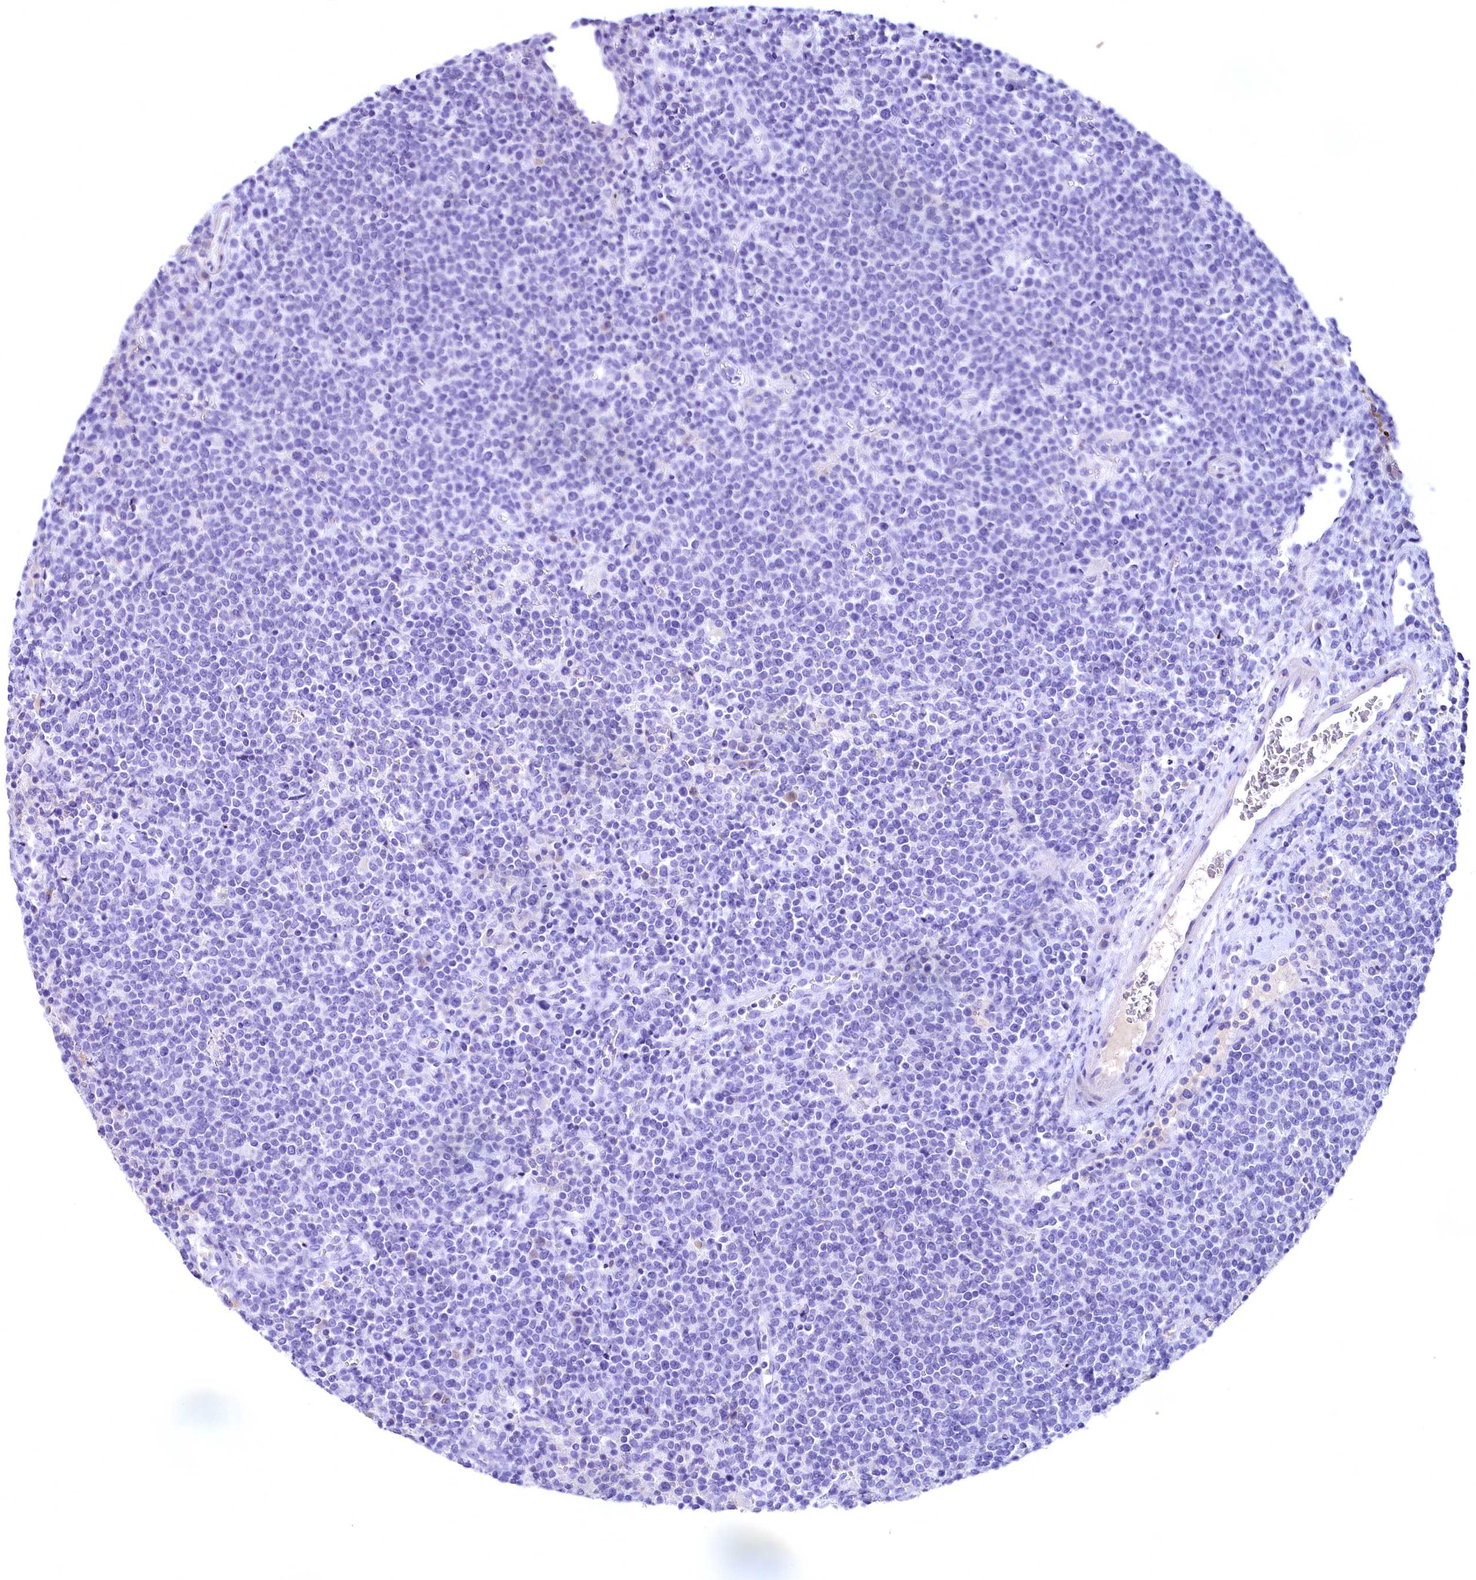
{"staining": {"intensity": "negative", "quantity": "none", "location": "none"}, "tissue": "lymphoma", "cell_type": "Tumor cells", "image_type": "cancer", "snomed": [{"axis": "morphology", "description": "Malignant lymphoma, non-Hodgkin's type, High grade"}, {"axis": "topography", "description": "Lymph node"}], "caption": "A high-resolution photomicrograph shows IHC staining of lymphoma, which shows no significant expression in tumor cells. (DAB (3,3'-diaminobenzidine) immunohistochemistry with hematoxylin counter stain).", "gene": "SKIDA1", "patient": {"sex": "male", "age": 61}}